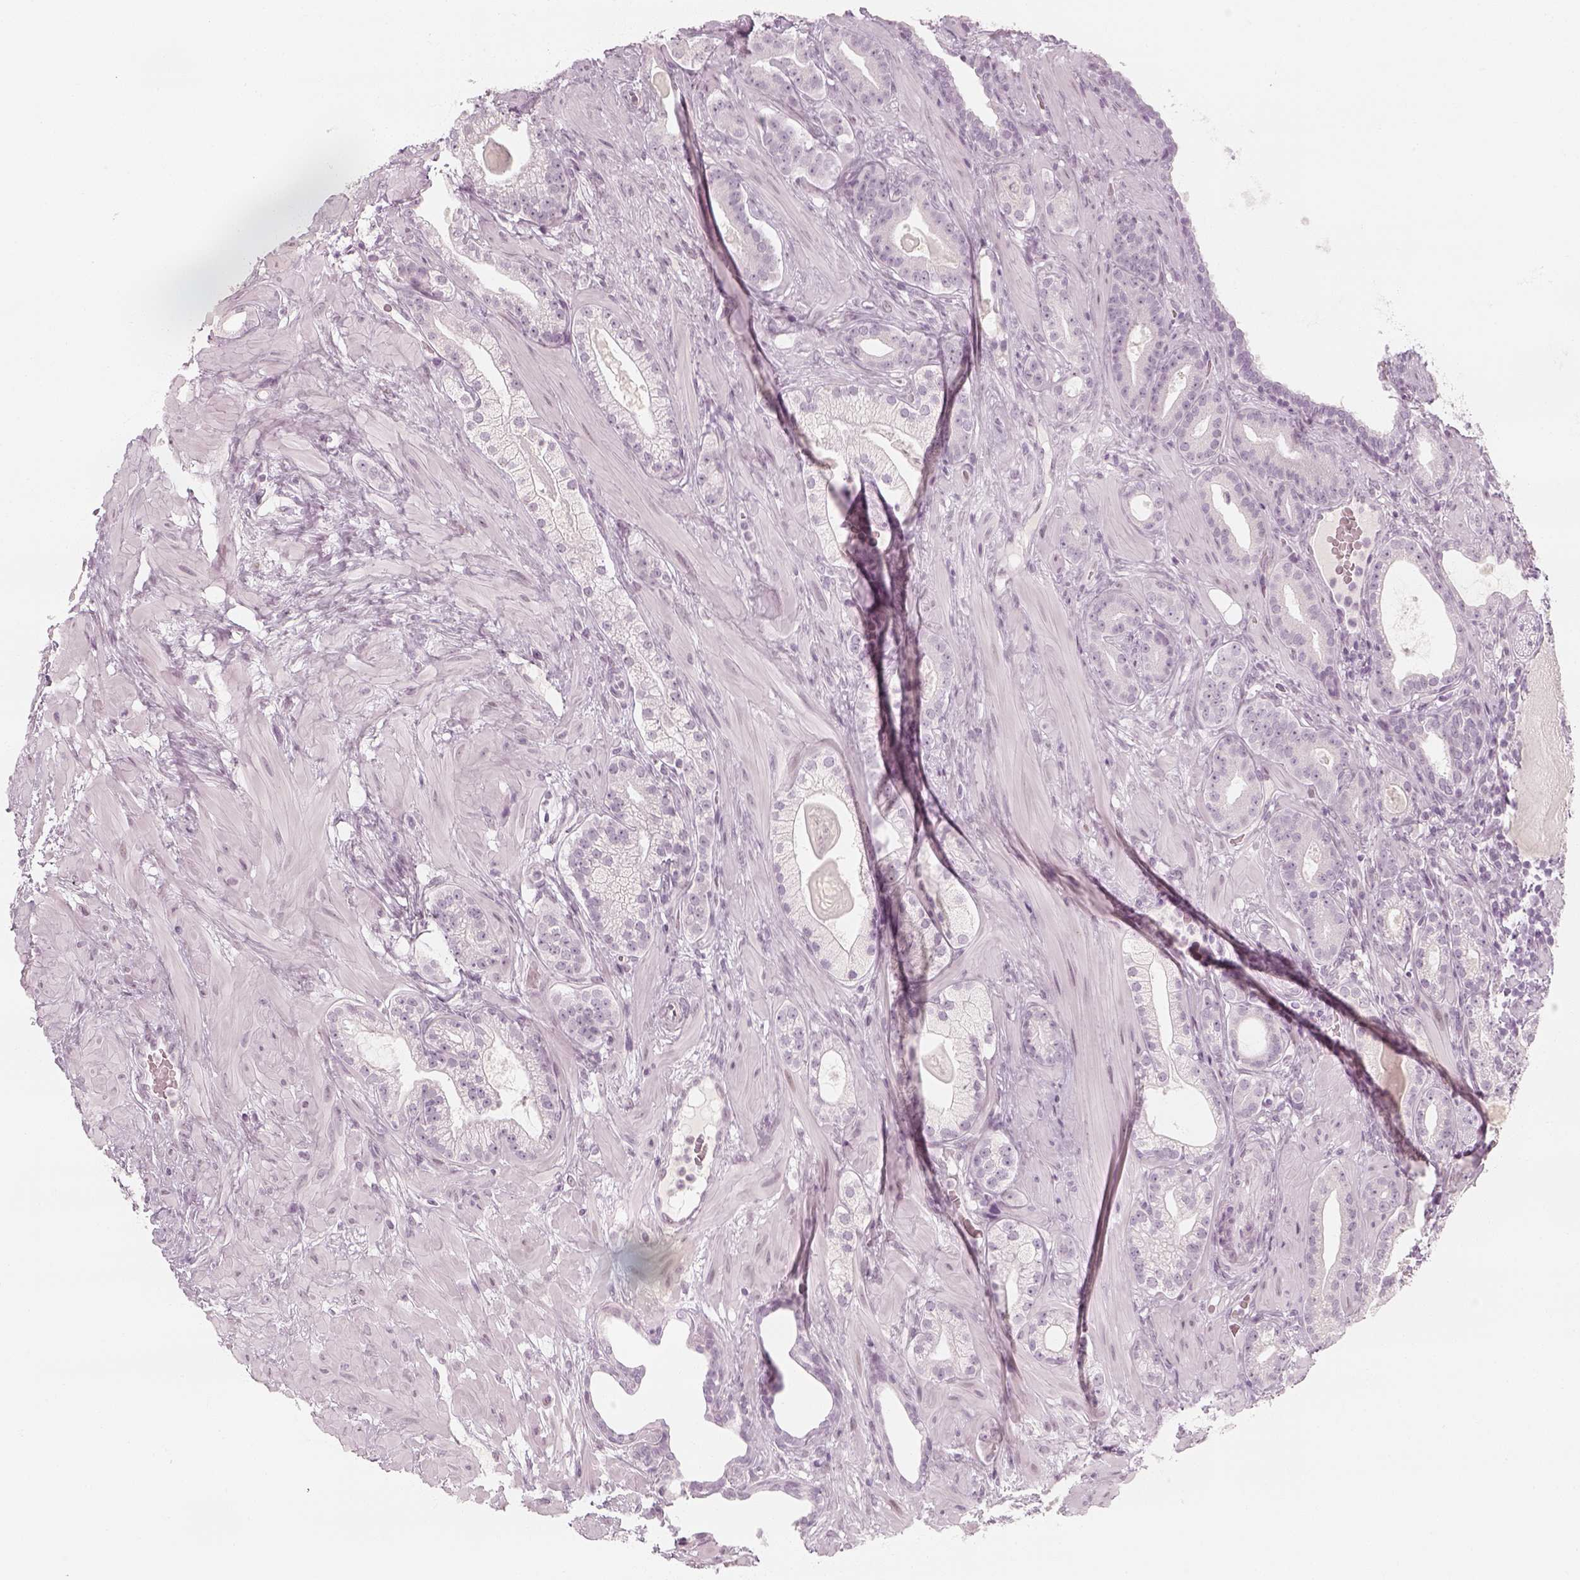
{"staining": {"intensity": "negative", "quantity": "none", "location": "none"}, "tissue": "prostate cancer", "cell_type": "Tumor cells", "image_type": "cancer", "snomed": [{"axis": "morphology", "description": "Adenocarcinoma, Low grade"}, {"axis": "topography", "description": "Prostate"}], "caption": "Immunohistochemical staining of low-grade adenocarcinoma (prostate) reveals no significant expression in tumor cells.", "gene": "KRTAP2-1", "patient": {"sex": "male", "age": 57}}